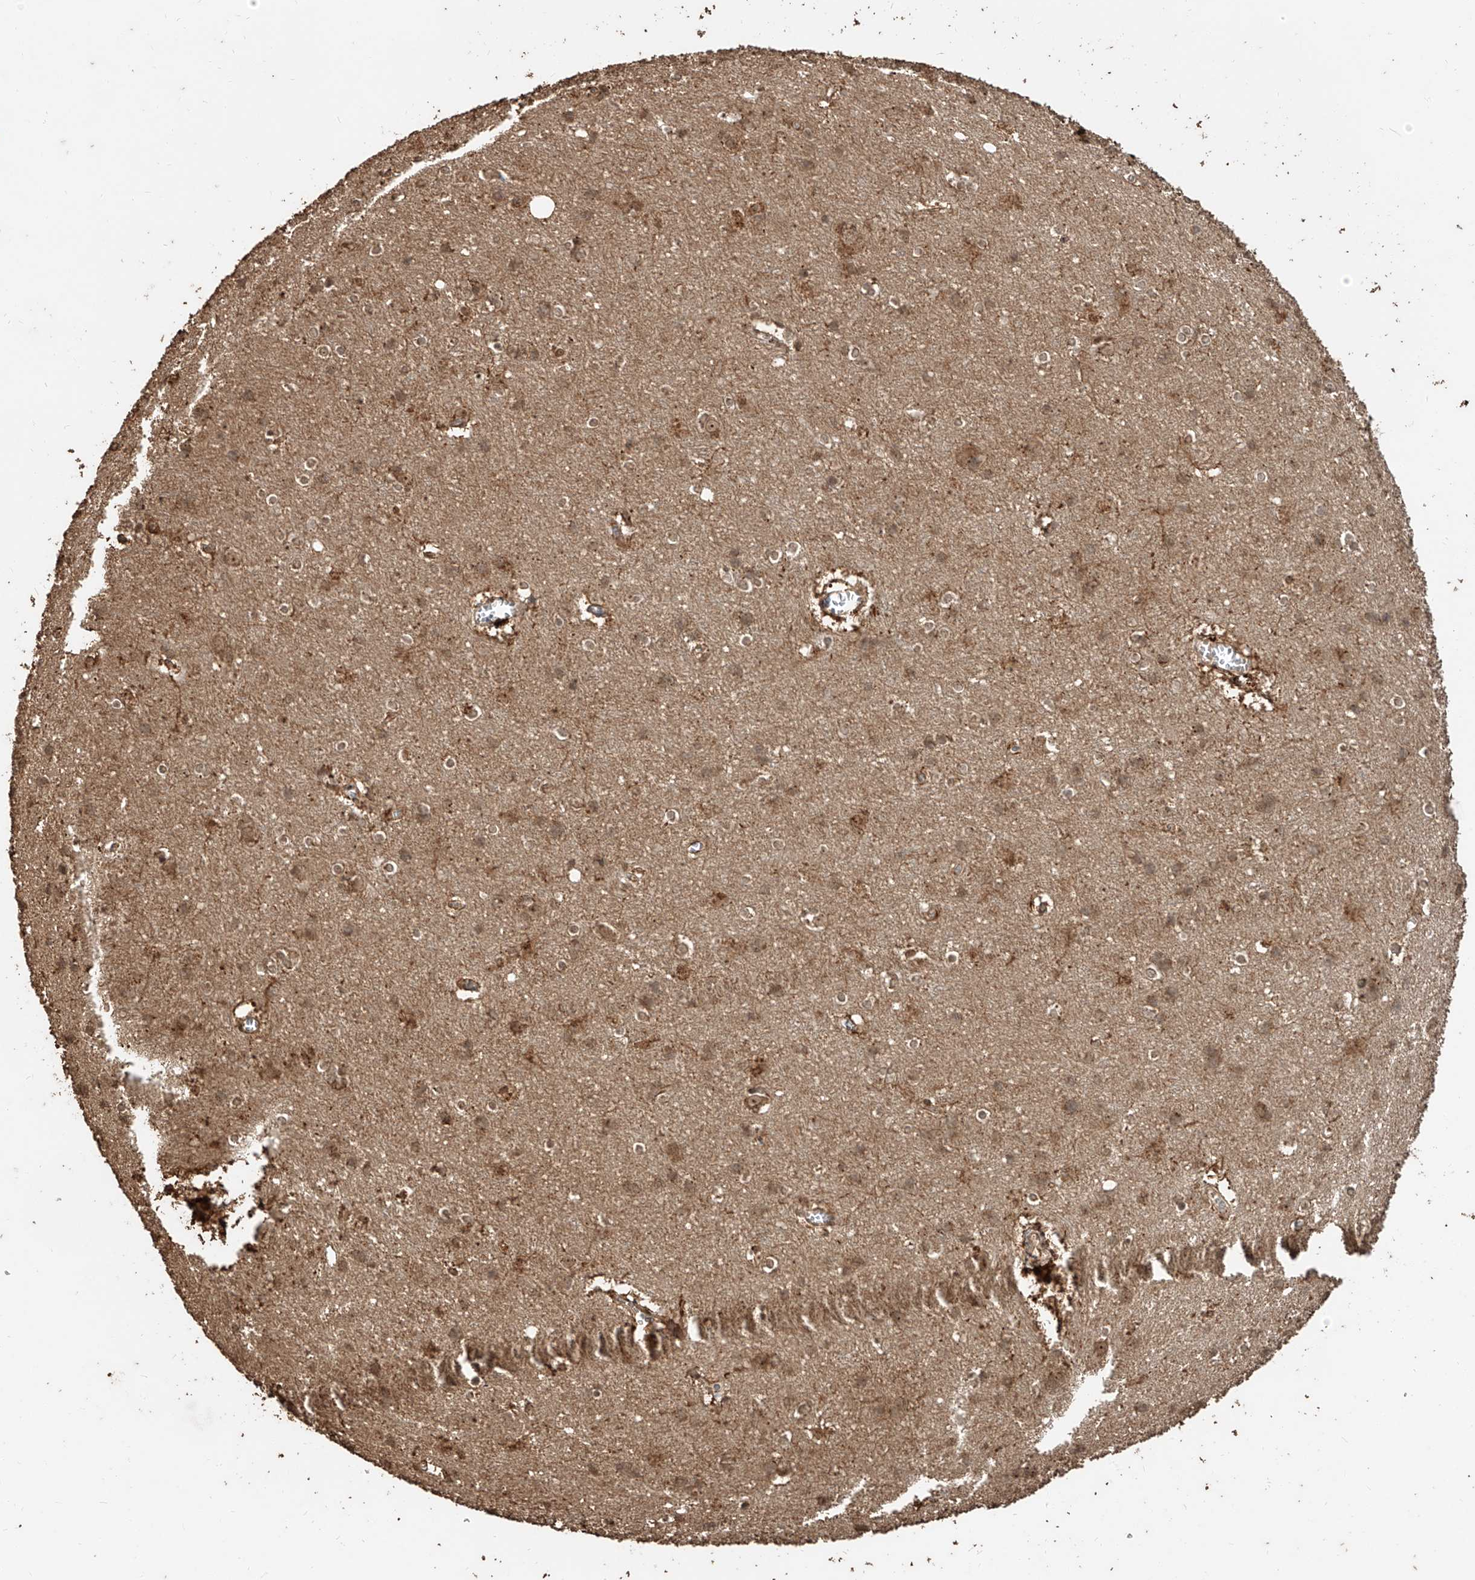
{"staining": {"intensity": "moderate", "quantity": ">75%", "location": "cytoplasmic/membranous"}, "tissue": "cerebral cortex", "cell_type": "Endothelial cells", "image_type": "normal", "snomed": [{"axis": "morphology", "description": "Normal tissue, NOS"}, {"axis": "topography", "description": "Cerebral cortex"}], "caption": "DAB immunohistochemical staining of benign human cerebral cortex demonstrates moderate cytoplasmic/membranous protein staining in approximately >75% of endothelial cells. (brown staining indicates protein expression, while blue staining denotes nuclei).", "gene": "ZNF660", "patient": {"sex": "male", "age": 54}}